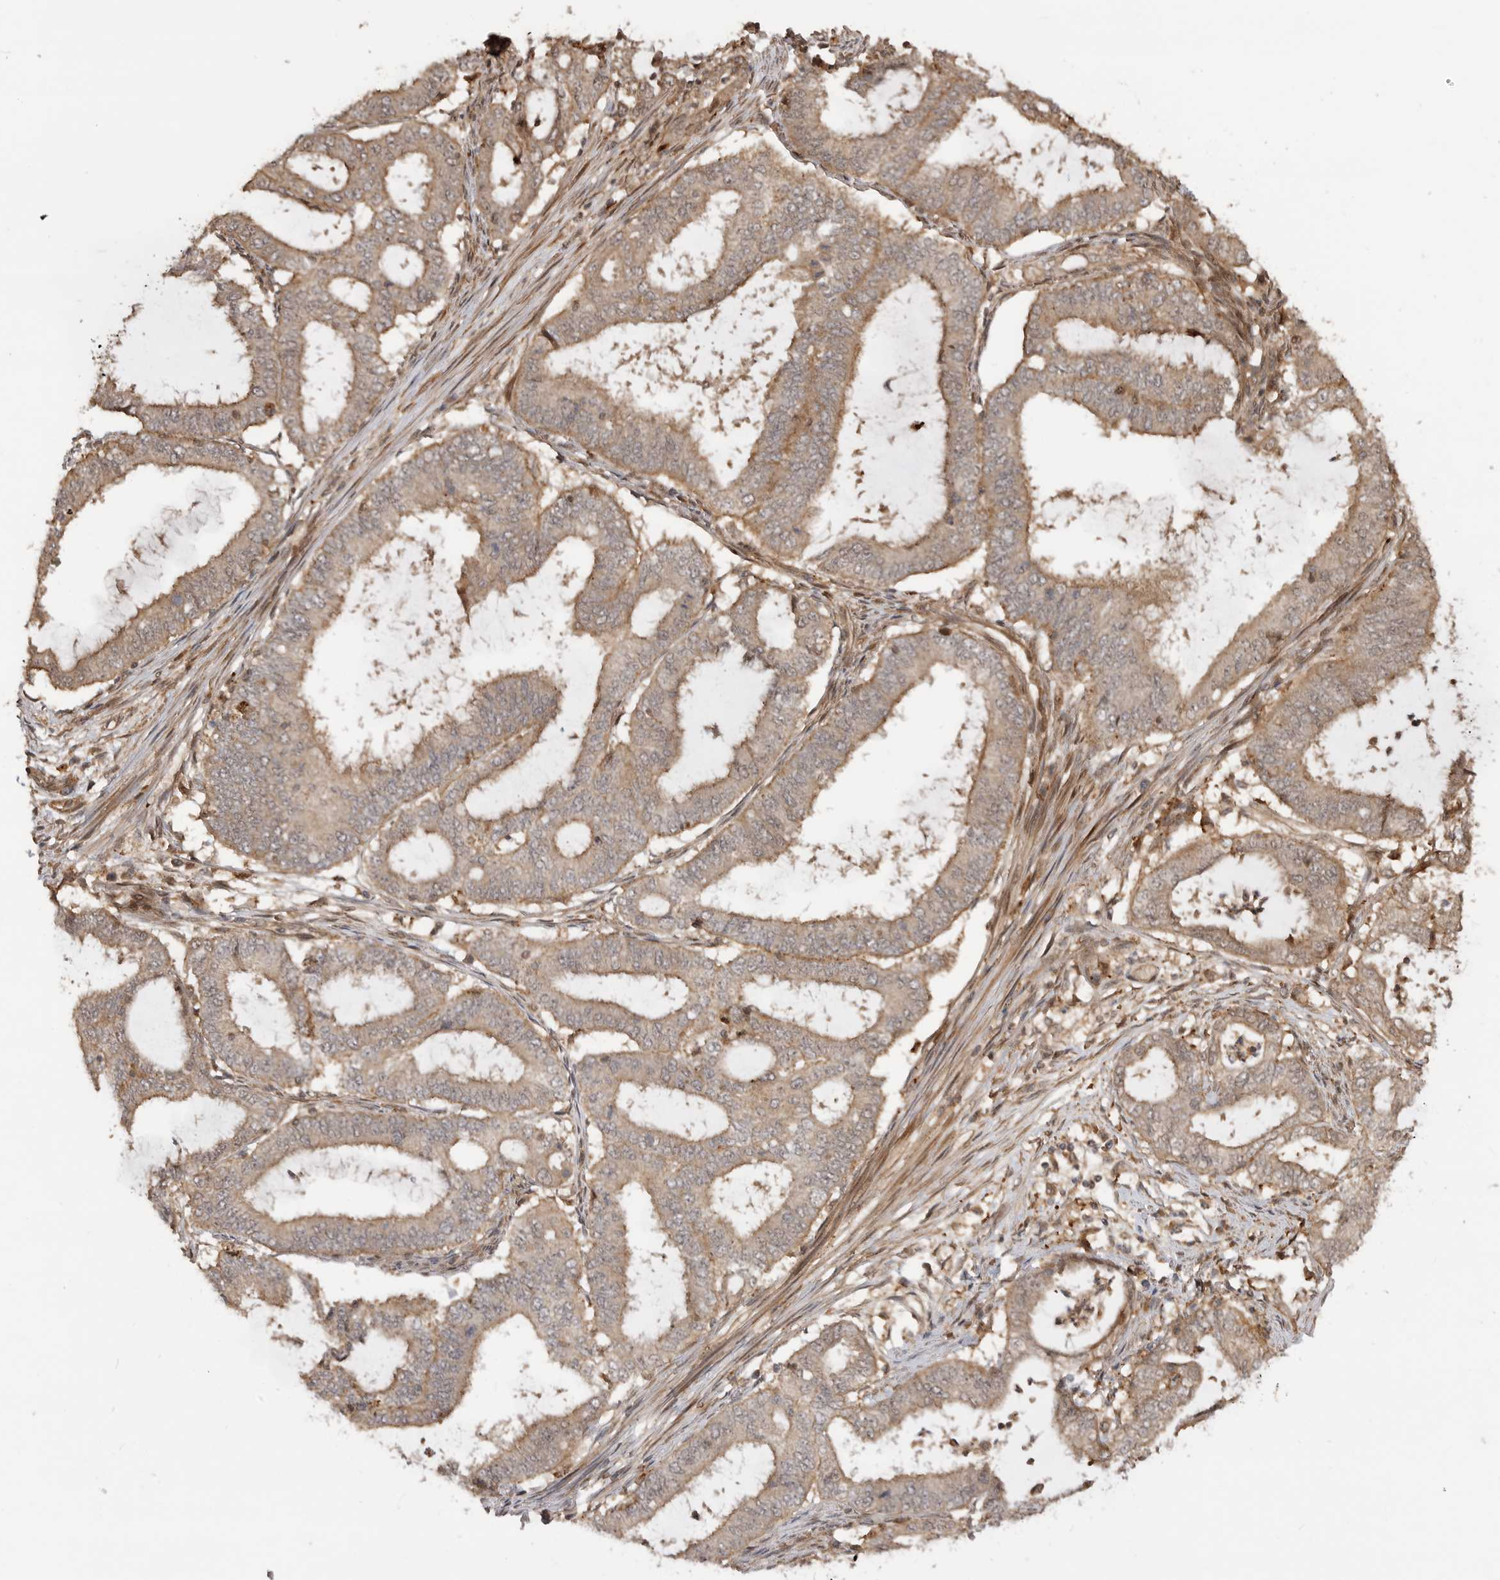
{"staining": {"intensity": "moderate", "quantity": ">75%", "location": "cytoplasmic/membranous"}, "tissue": "endometrial cancer", "cell_type": "Tumor cells", "image_type": "cancer", "snomed": [{"axis": "morphology", "description": "Adenocarcinoma, NOS"}, {"axis": "topography", "description": "Endometrium"}], "caption": "There is medium levels of moderate cytoplasmic/membranous expression in tumor cells of endometrial cancer, as demonstrated by immunohistochemical staining (brown color).", "gene": "ADPRS", "patient": {"sex": "female", "age": 51}}